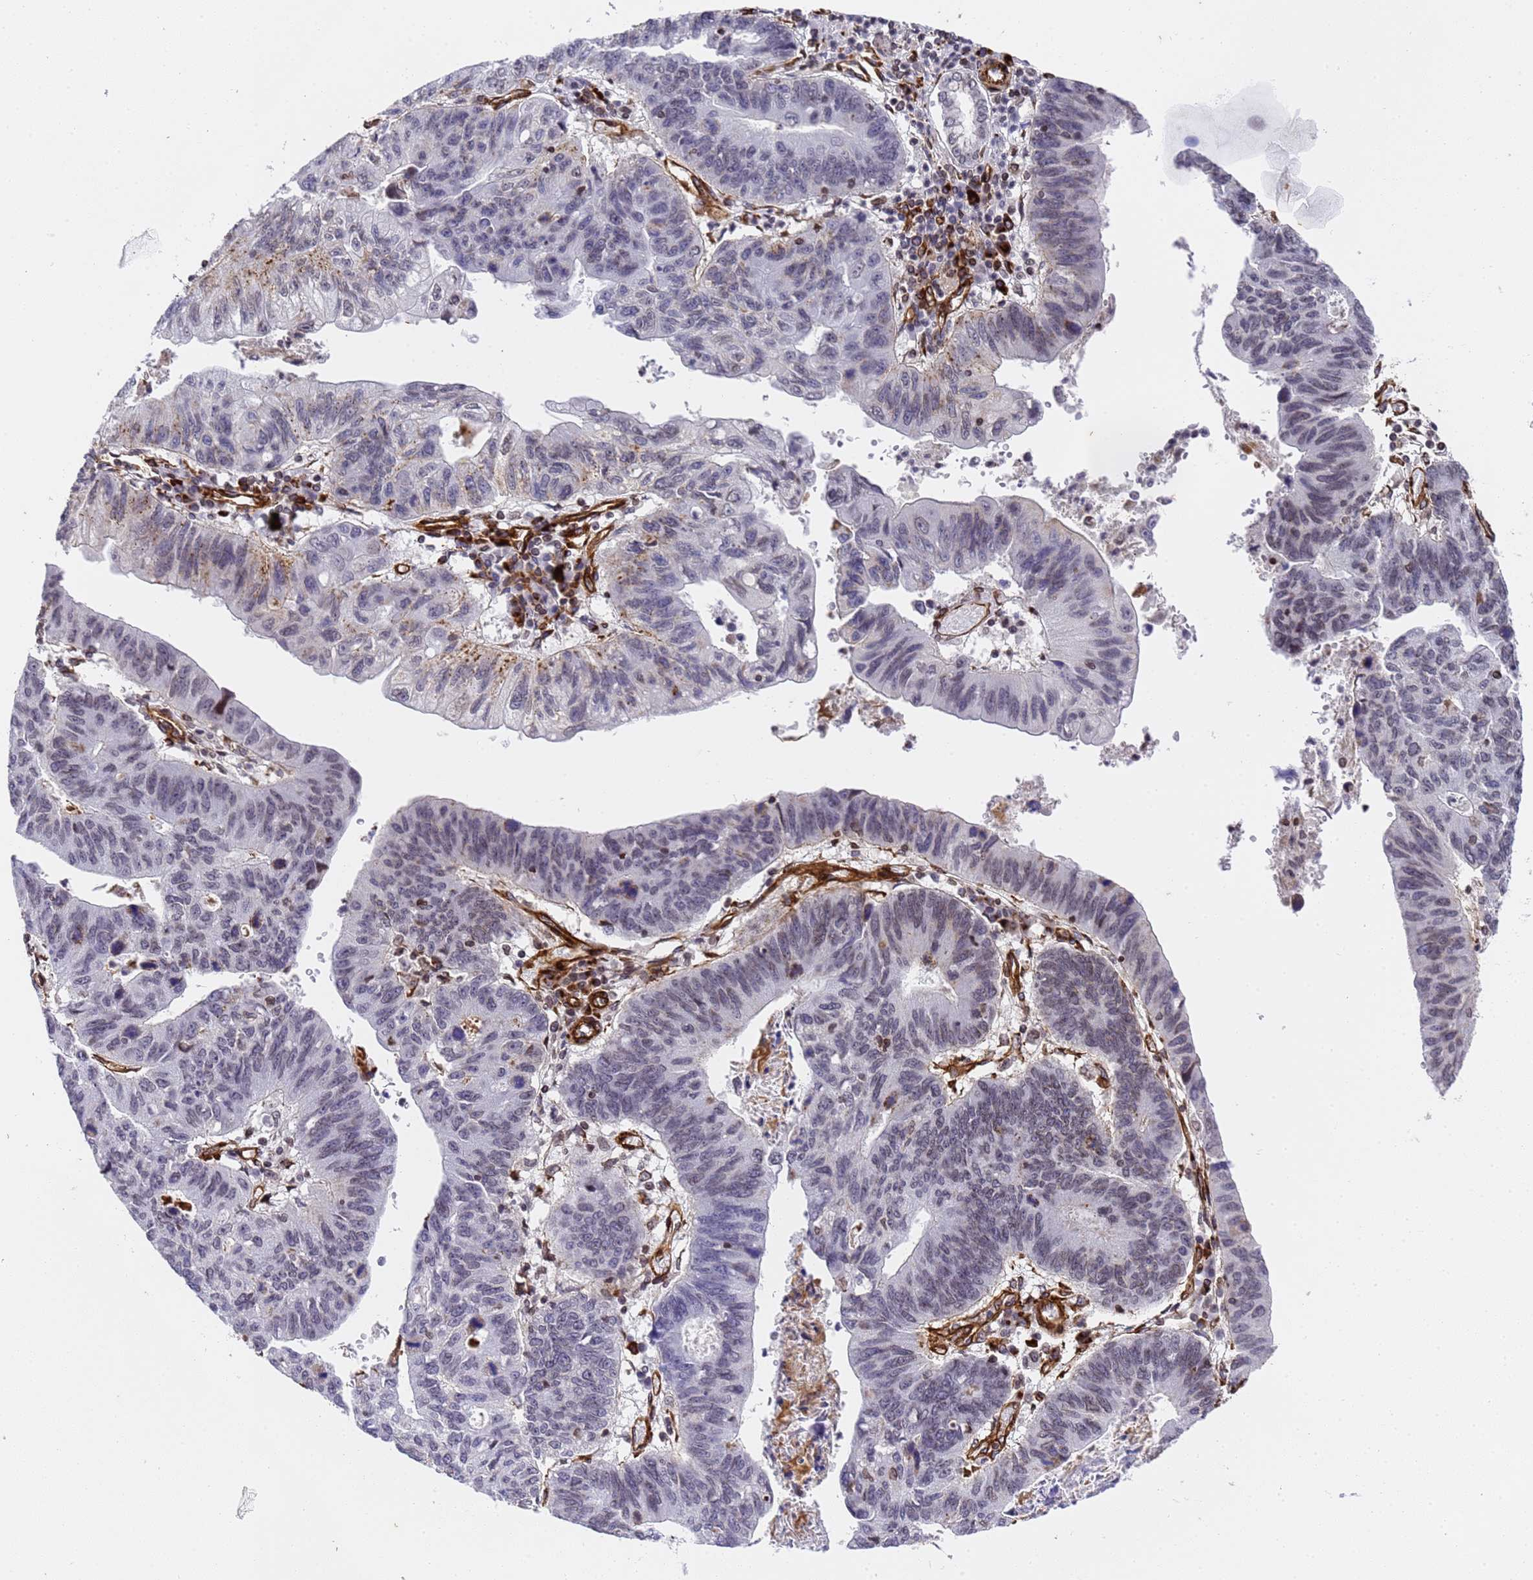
{"staining": {"intensity": "moderate", "quantity": "<25%", "location": "cytoplasmic/membranous"}, "tissue": "stomach cancer", "cell_type": "Tumor cells", "image_type": "cancer", "snomed": [{"axis": "morphology", "description": "Adenocarcinoma, NOS"}, {"axis": "topography", "description": "Stomach"}], "caption": "Brown immunohistochemical staining in adenocarcinoma (stomach) shows moderate cytoplasmic/membranous staining in about <25% of tumor cells.", "gene": "IGFBP7", "patient": {"sex": "male", "age": 59}}